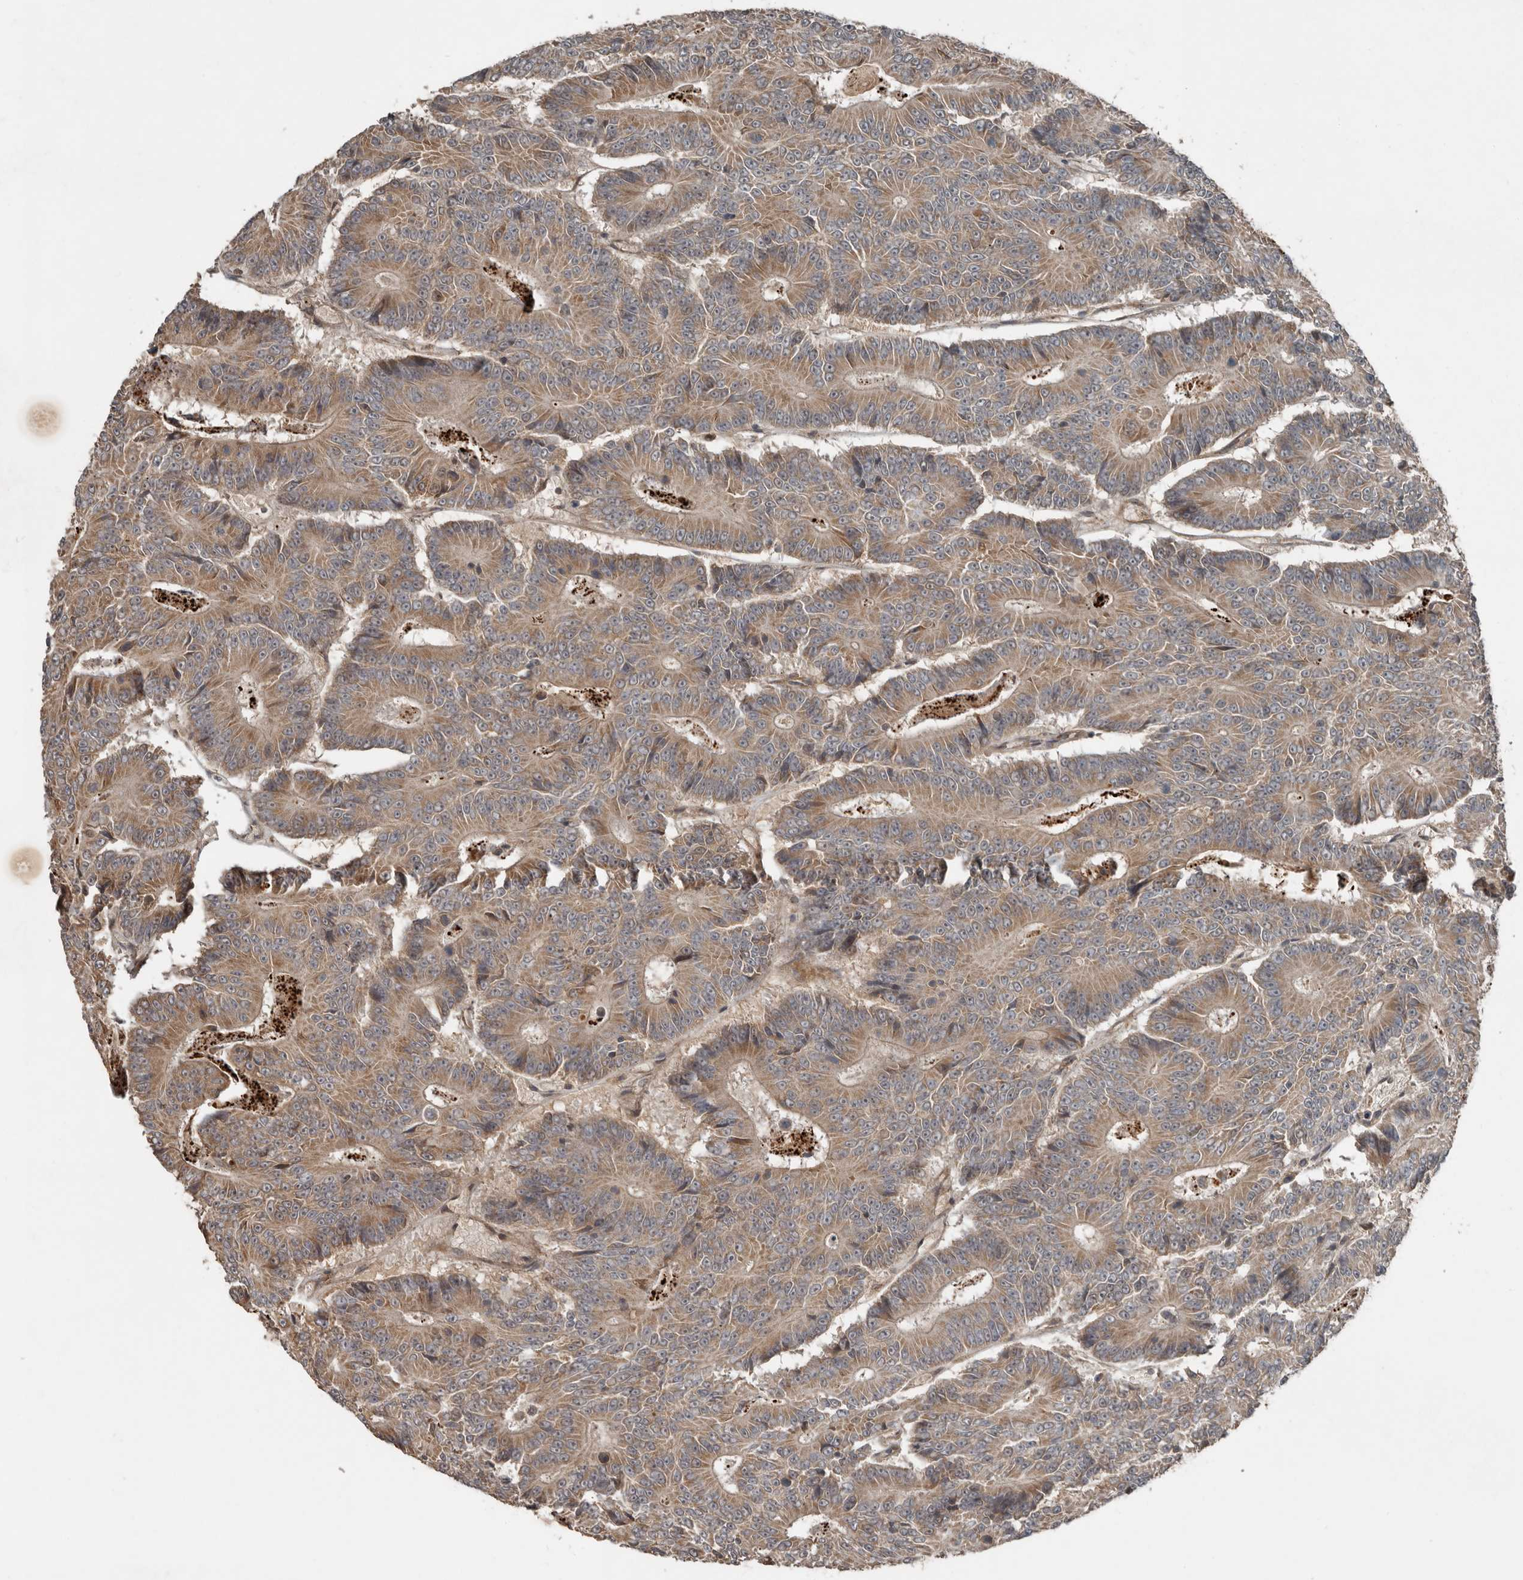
{"staining": {"intensity": "moderate", "quantity": ">75%", "location": "cytoplasmic/membranous"}, "tissue": "colorectal cancer", "cell_type": "Tumor cells", "image_type": "cancer", "snomed": [{"axis": "morphology", "description": "Adenocarcinoma, NOS"}, {"axis": "topography", "description": "Colon"}], "caption": "This micrograph displays immunohistochemistry (IHC) staining of human adenocarcinoma (colorectal), with medium moderate cytoplasmic/membranous positivity in approximately >75% of tumor cells.", "gene": "SLC6A7", "patient": {"sex": "male", "age": 83}}